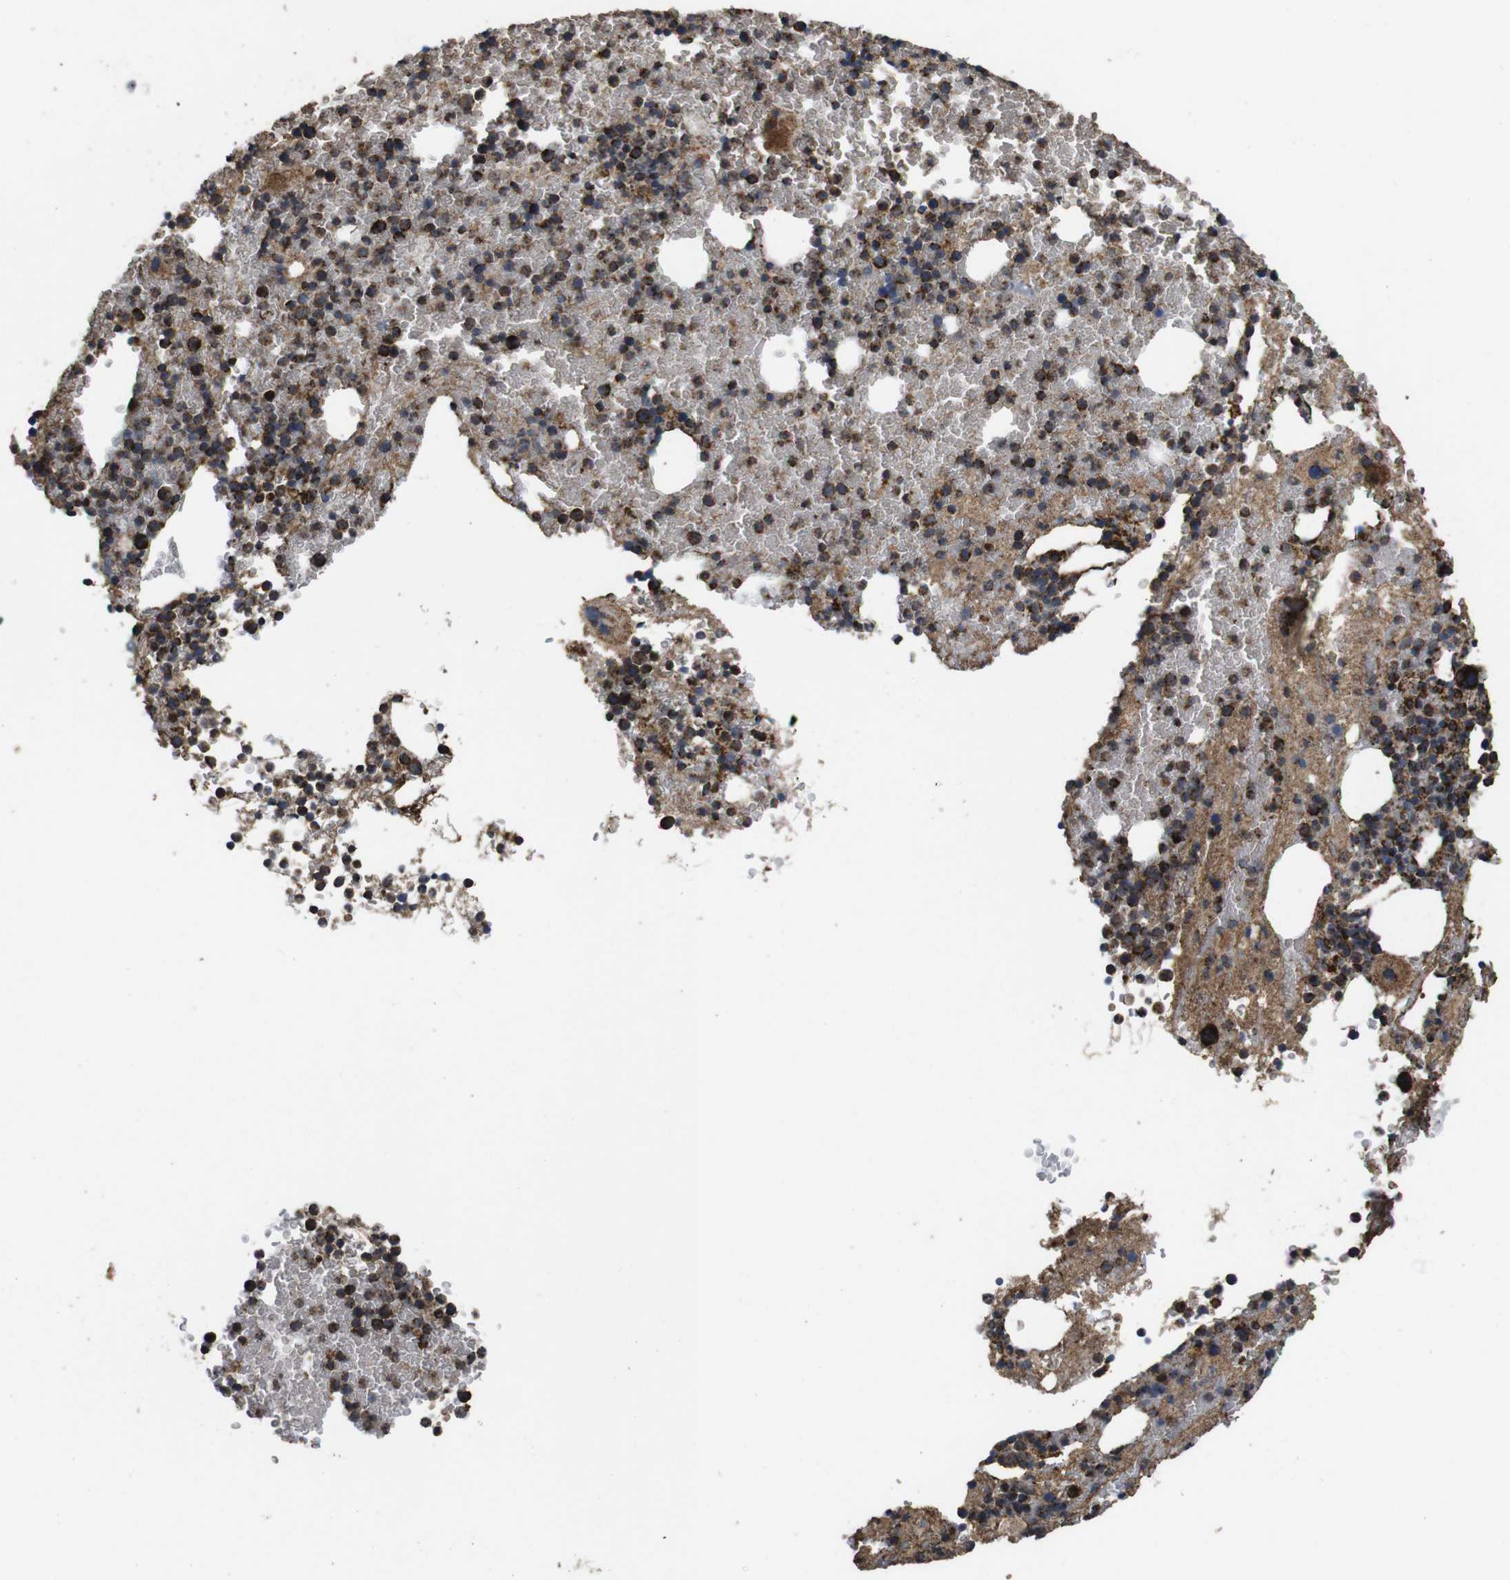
{"staining": {"intensity": "strong", "quantity": "25%-75%", "location": "cytoplasmic/membranous"}, "tissue": "bone marrow", "cell_type": "Hematopoietic cells", "image_type": "normal", "snomed": [{"axis": "morphology", "description": "Normal tissue, NOS"}, {"axis": "morphology", "description": "Inflammation, NOS"}, {"axis": "topography", "description": "Bone marrow"}], "caption": "Immunohistochemistry (DAB (3,3'-diaminobenzidine)) staining of benign bone marrow displays strong cytoplasmic/membranous protein staining in about 25%-75% of hematopoietic cells. Nuclei are stained in blue.", "gene": "ATP5F1A", "patient": {"sex": "female", "age": 17}}